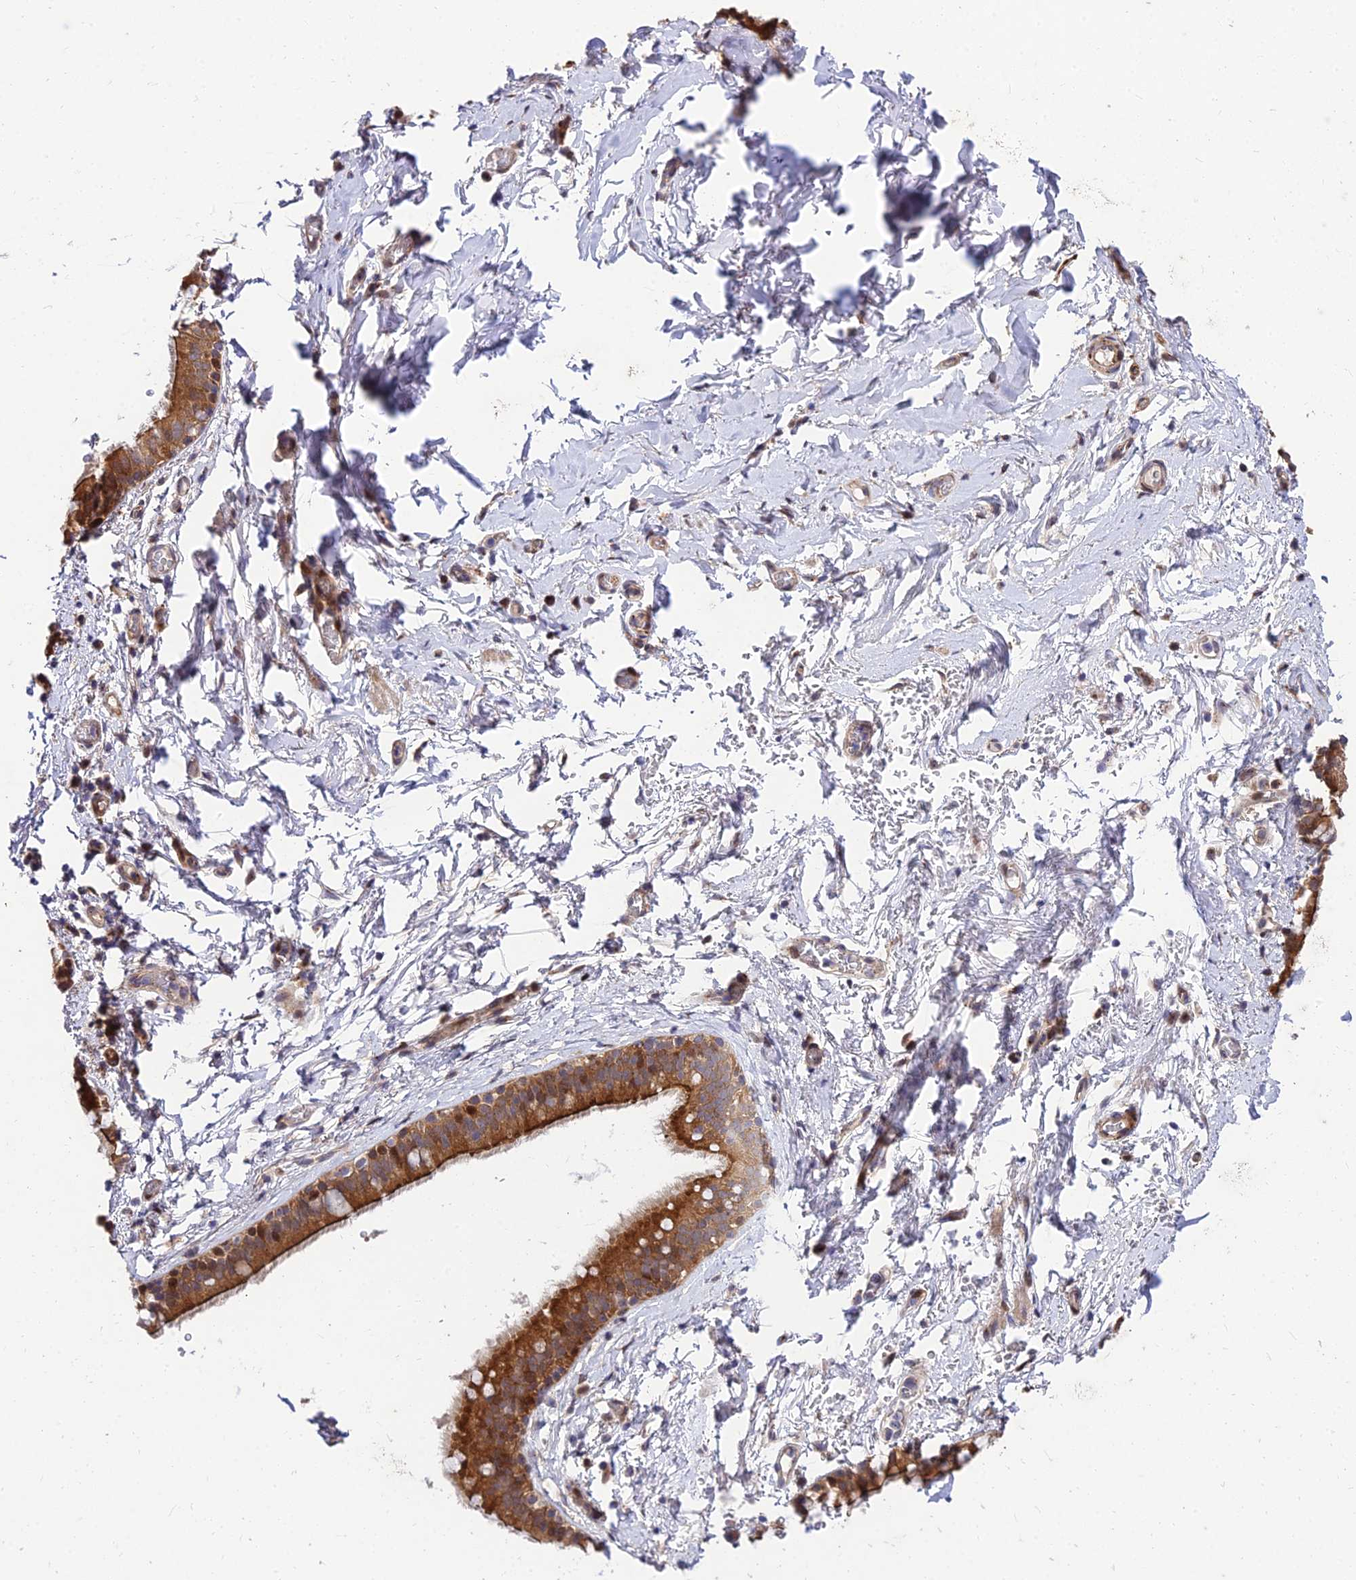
{"staining": {"intensity": "weak", "quantity": "25%-75%", "location": "cytoplasmic/membranous"}, "tissue": "adipose tissue", "cell_type": "Adipocytes", "image_type": "normal", "snomed": [{"axis": "morphology", "description": "Normal tissue, NOS"}, {"axis": "topography", "description": "Lymph node"}, {"axis": "topography", "description": "Bronchus"}], "caption": "Brown immunohistochemical staining in unremarkable human adipose tissue displays weak cytoplasmic/membranous staining in about 25%-75% of adipocytes.", "gene": "MKKS", "patient": {"sex": "male", "age": 63}}